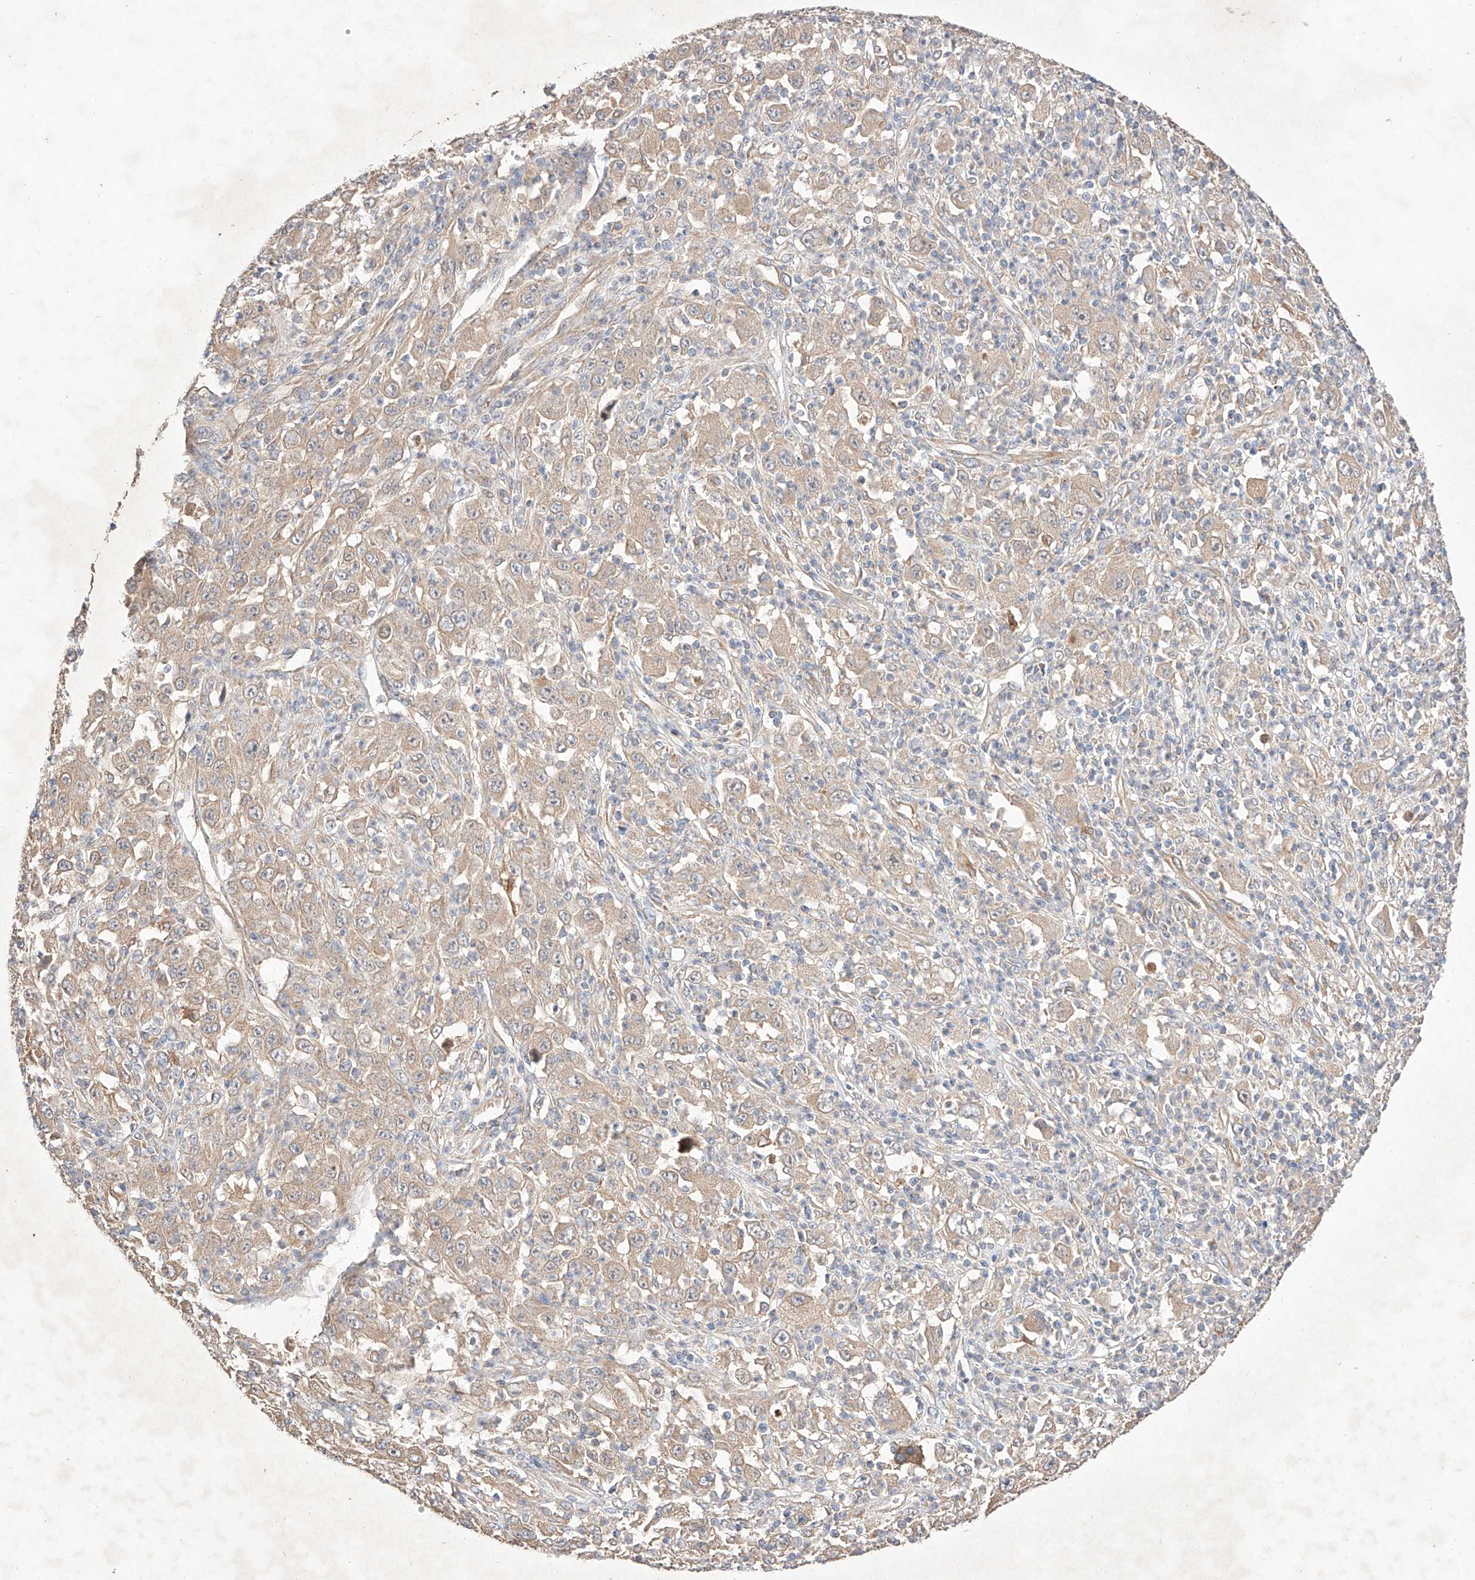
{"staining": {"intensity": "weak", "quantity": "25%-75%", "location": "cytoplasmic/membranous"}, "tissue": "melanoma", "cell_type": "Tumor cells", "image_type": "cancer", "snomed": [{"axis": "morphology", "description": "Malignant melanoma, Metastatic site"}, {"axis": "topography", "description": "Skin"}], "caption": "IHC image of neoplastic tissue: malignant melanoma (metastatic site) stained using immunohistochemistry reveals low levels of weak protein expression localized specifically in the cytoplasmic/membranous of tumor cells, appearing as a cytoplasmic/membranous brown color.", "gene": "C6orf62", "patient": {"sex": "female", "age": 56}}